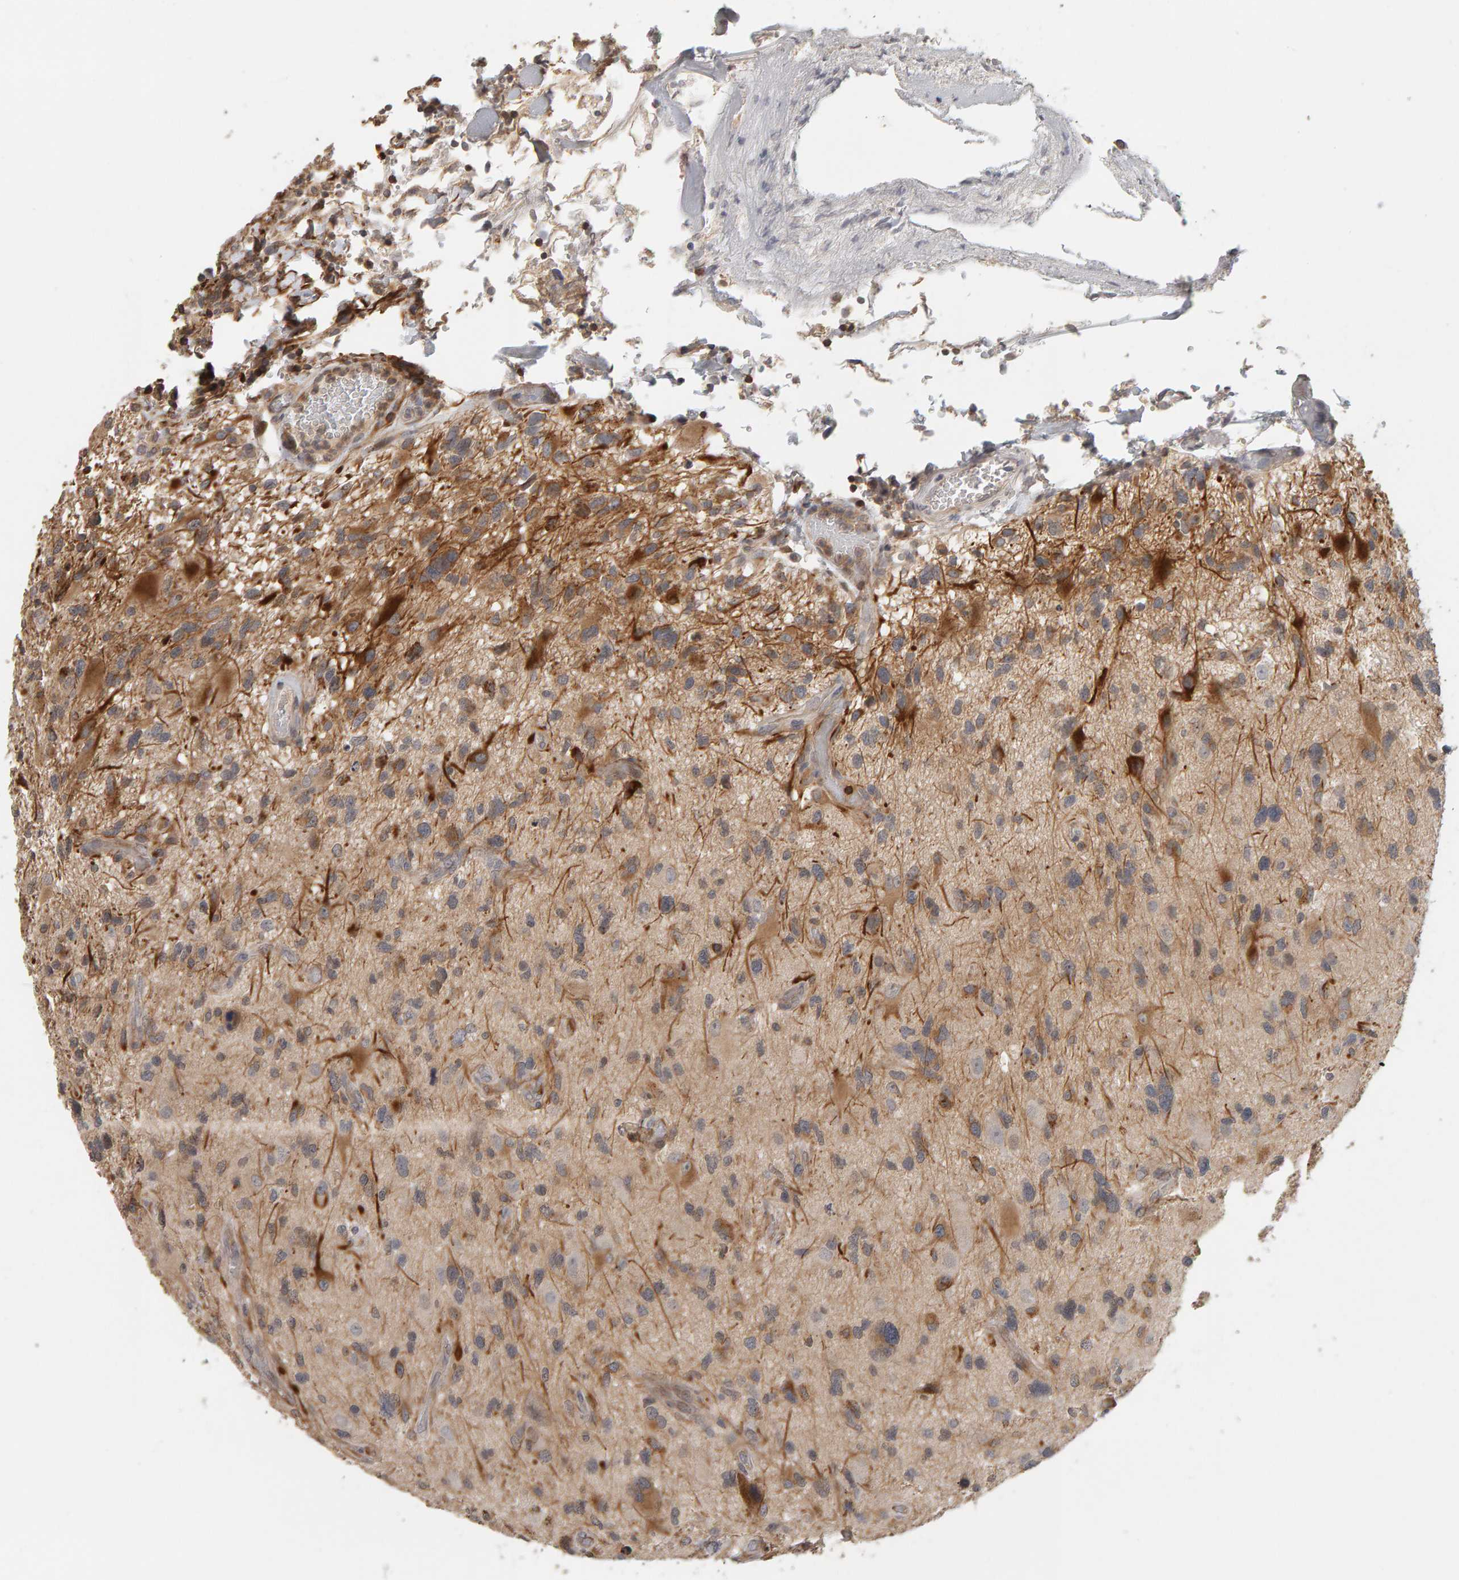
{"staining": {"intensity": "moderate", "quantity": "25%-75%", "location": "cytoplasmic/membranous"}, "tissue": "glioma", "cell_type": "Tumor cells", "image_type": "cancer", "snomed": [{"axis": "morphology", "description": "Glioma, malignant, High grade"}, {"axis": "topography", "description": "Brain"}], "caption": "A high-resolution micrograph shows immunohistochemistry (IHC) staining of glioma, which exhibits moderate cytoplasmic/membranous expression in approximately 25%-75% of tumor cells.", "gene": "TEFM", "patient": {"sex": "male", "age": 33}}